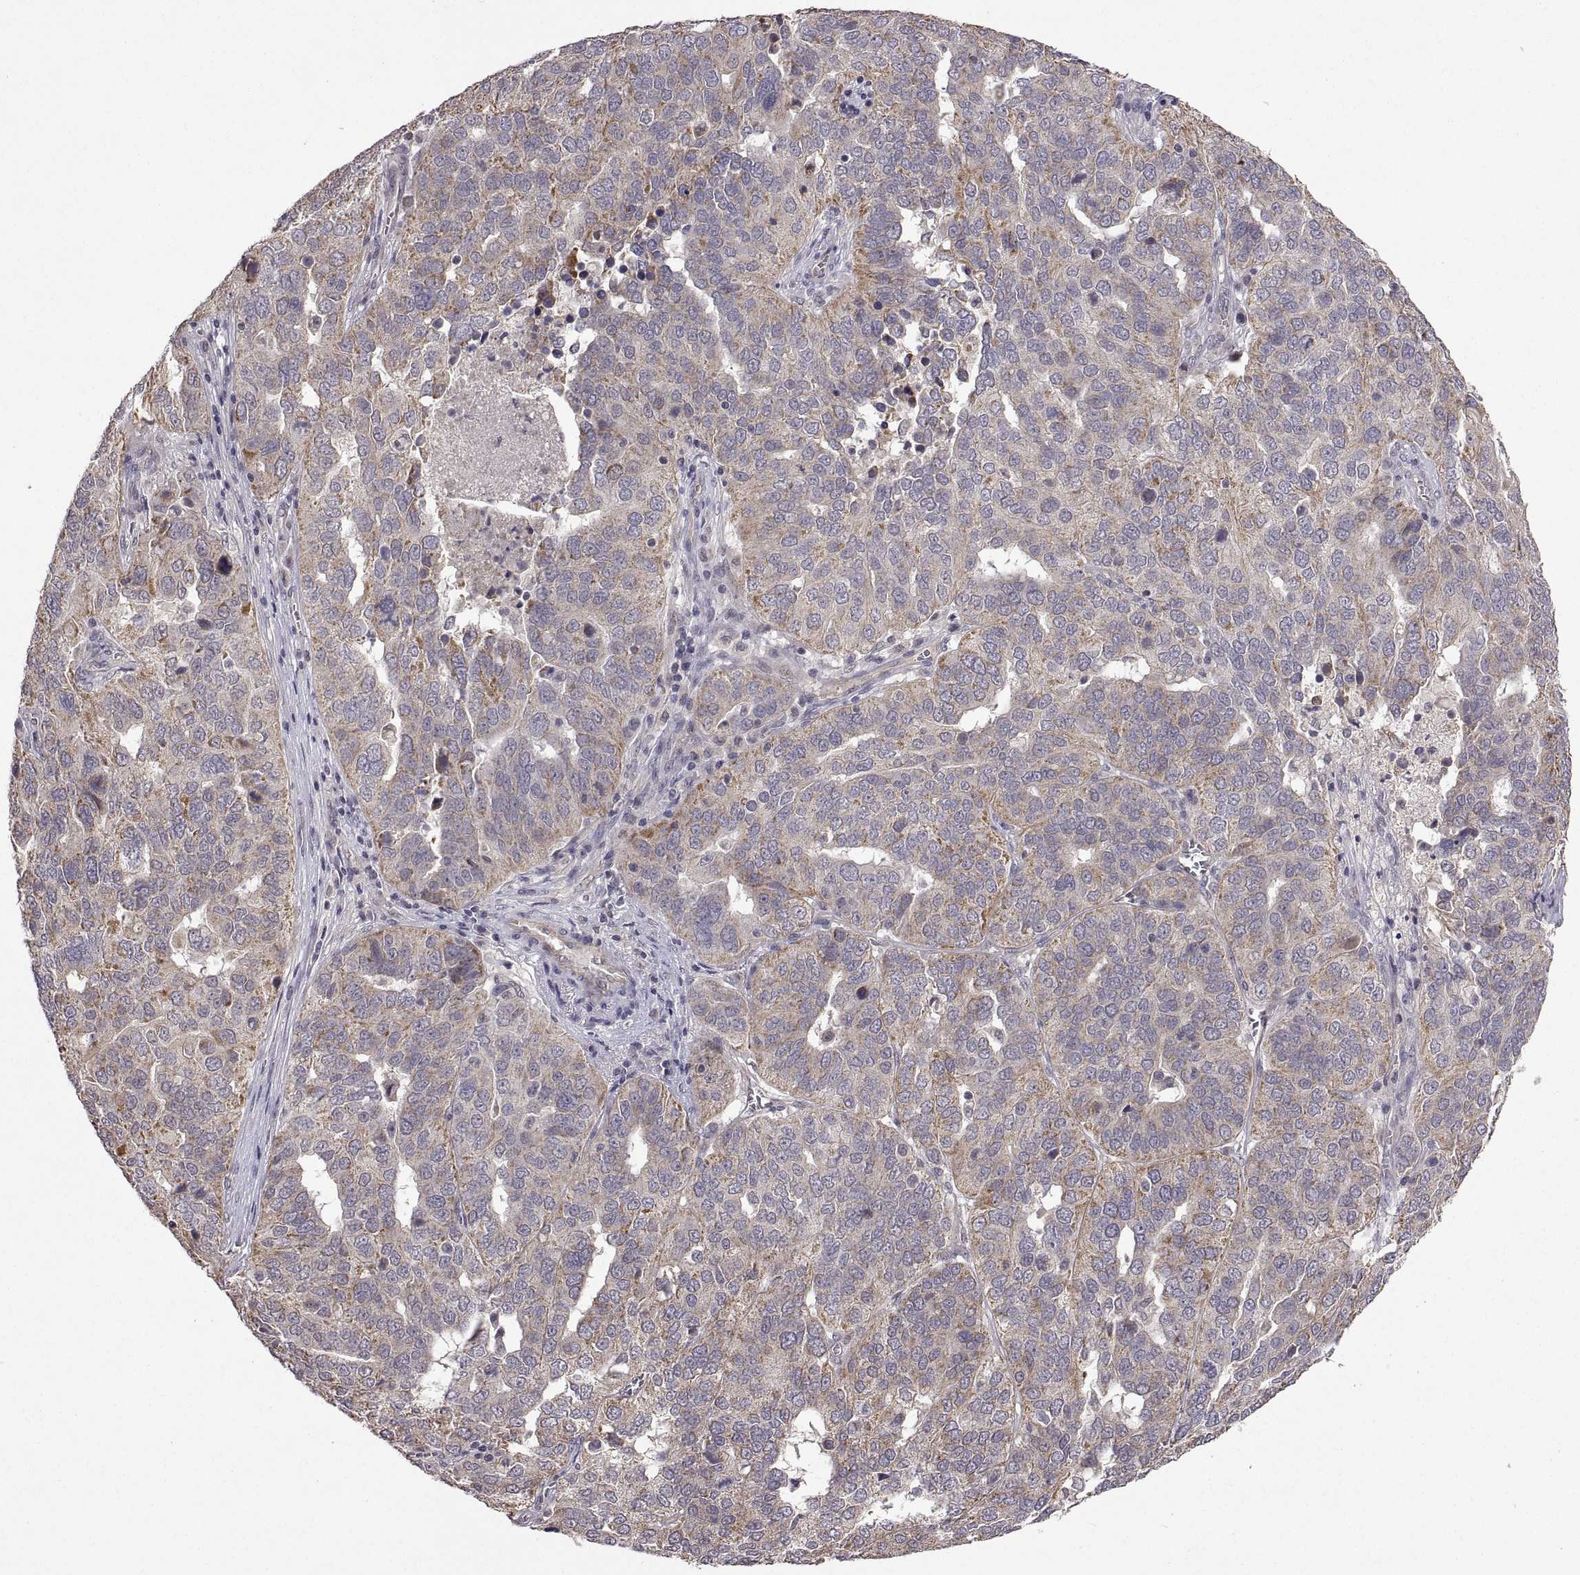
{"staining": {"intensity": "moderate", "quantity": "25%-75%", "location": "cytoplasmic/membranous"}, "tissue": "ovarian cancer", "cell_type": "Tumor cells", "image_type": "cancer", "snomed": [{"axis": "morphology", "description": "Carcinoma, endometroid"}, {"axis": "topography", "description": "Soft tissue"}, {"axis": "topography", "description": "Ovary"}], "caption": "High-magnification brightfield microscopy of ovarian endometroid carcinoma stained with DAB (brown) and counterstained with hematoxylin (blue). tumor cells exhibit moderate cytoplasmic/membranous expression is present in about25%-75% of cells.", "gene": "LAMA1", "patient": {"sex": "female", "age": 52}}